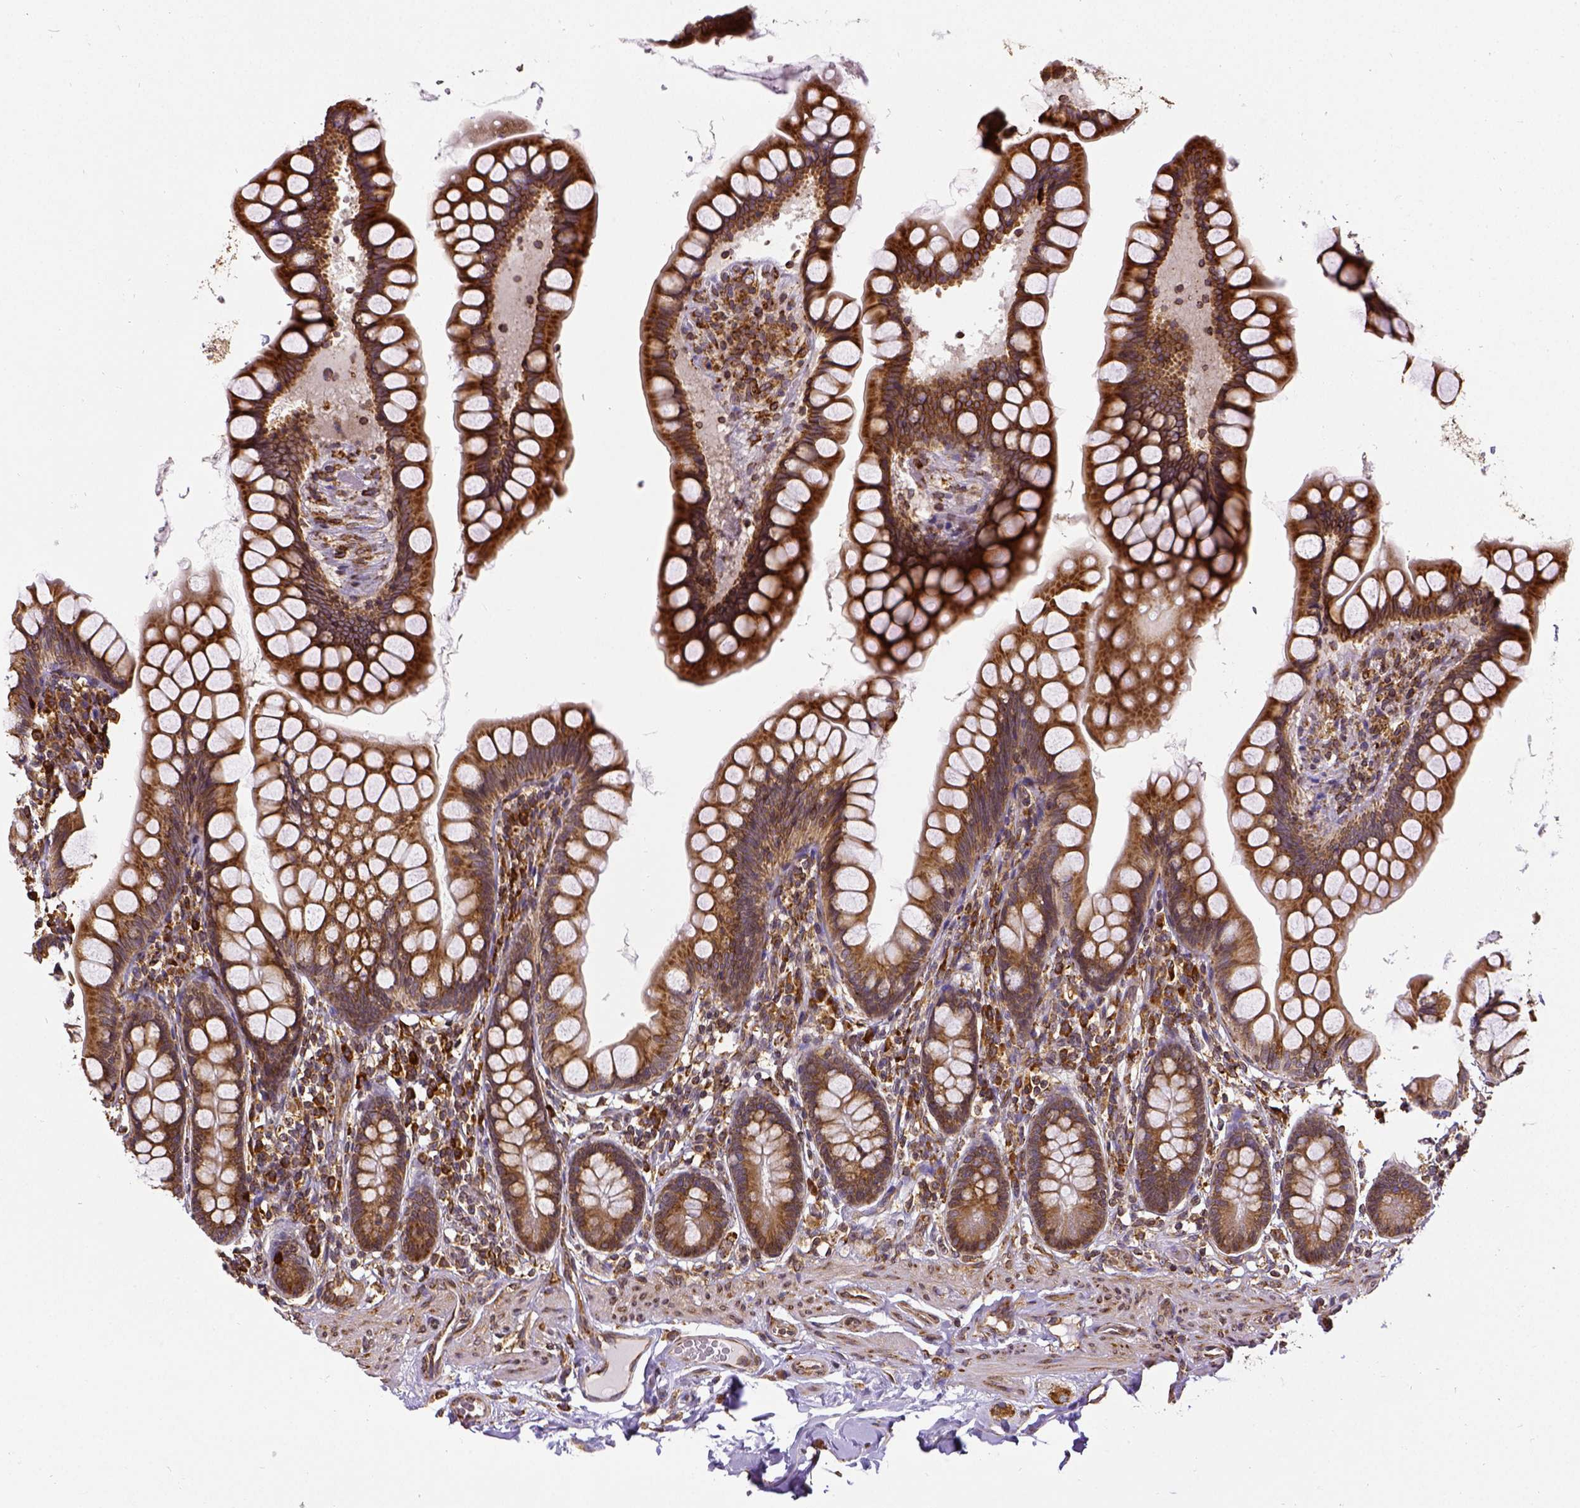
{"staining": {"intensity": "strong", "quantity": ">75%", "location": "cytoplasmic/membranous"}, "tissue": "small intestine", "cell_type": "Glandular cells", "image_type": "normal", "snomed": [{"axis": "morphology", "description": "Normal tissue, NOS"}, {"axis": "topography", "description": "Small intestine"}], "caption": "A histopathology image of human small intestine stained for a protein exhibits strong cytoplasmic/membranous brown staining in glandular cells. Nuclei are stained in blue.", "gene": "MTDH", "patient": {"sex": "male", "age": 70}}